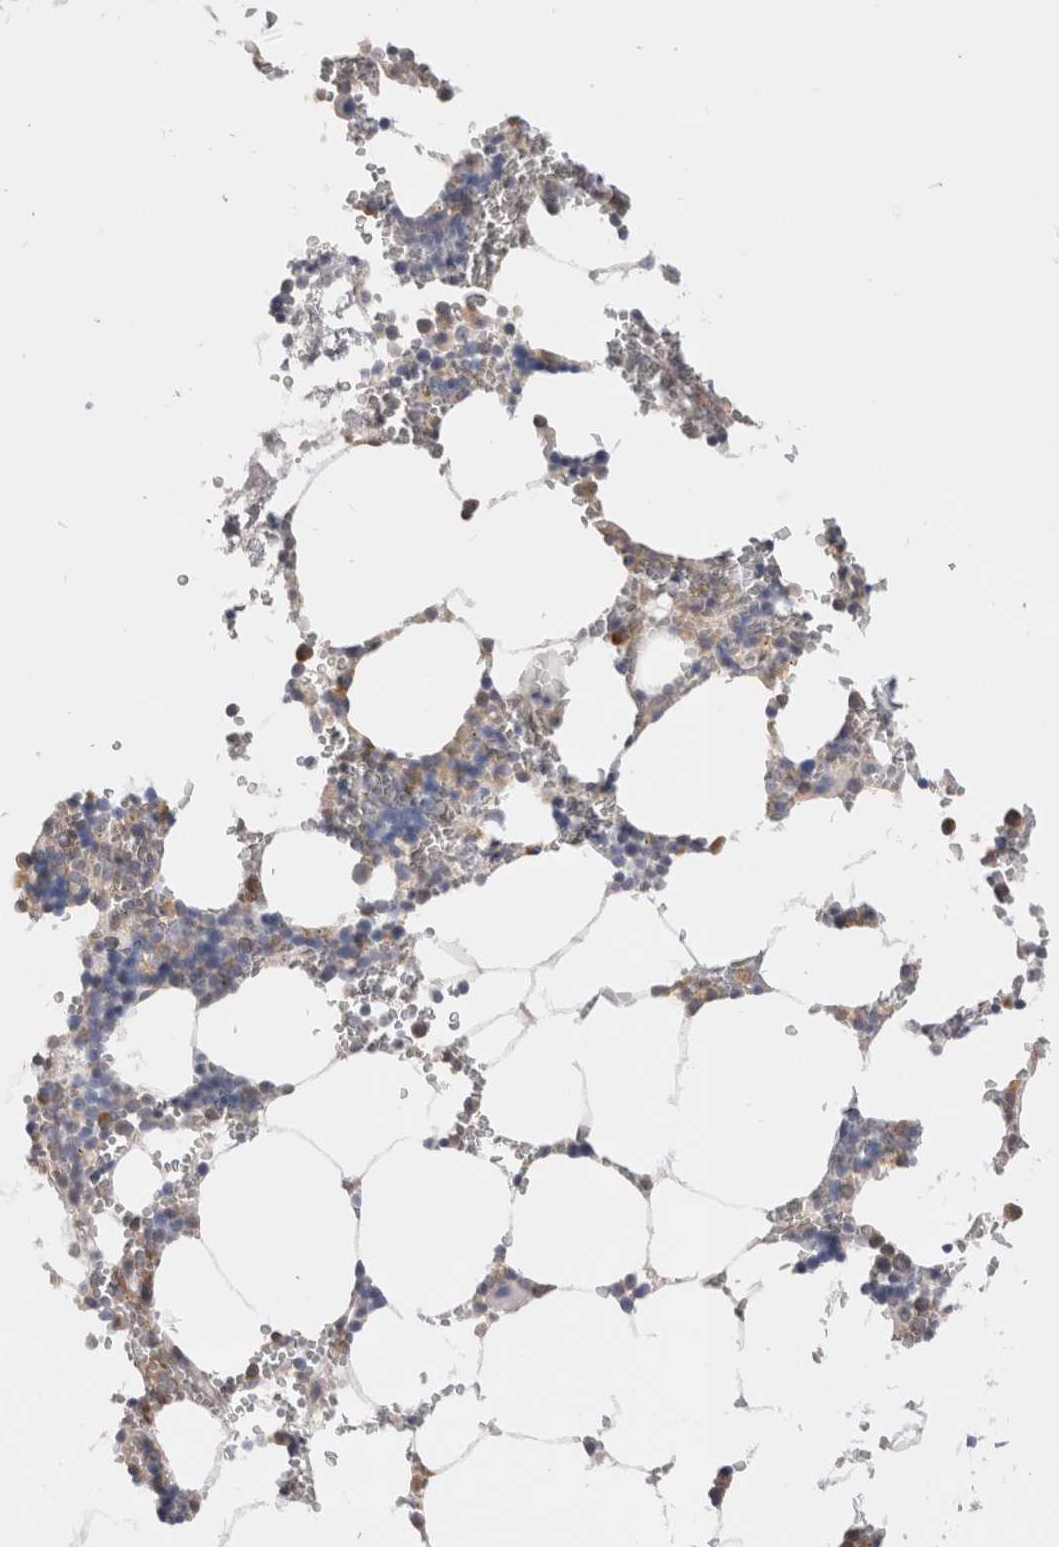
{"staining": {"intensity": "weak", "quantity": "<25%", "location": "cytoplasmic/membranous"}, "tissue": "bone marrow", "cell_type": "Hematopoietic cells", "image_type": "normal", "snomed": [{"axis": "morphology", "description": "Normal tissue, NOS"}, {"axis": "topography", "description": "Bone marrow"}], "caption": "Immunohistochemical staining of benign bone marrow displays no significant staining in hematopoietic cells.", "gene": "VCPIP1", "patient": {"sex": "male", "age": 70}}